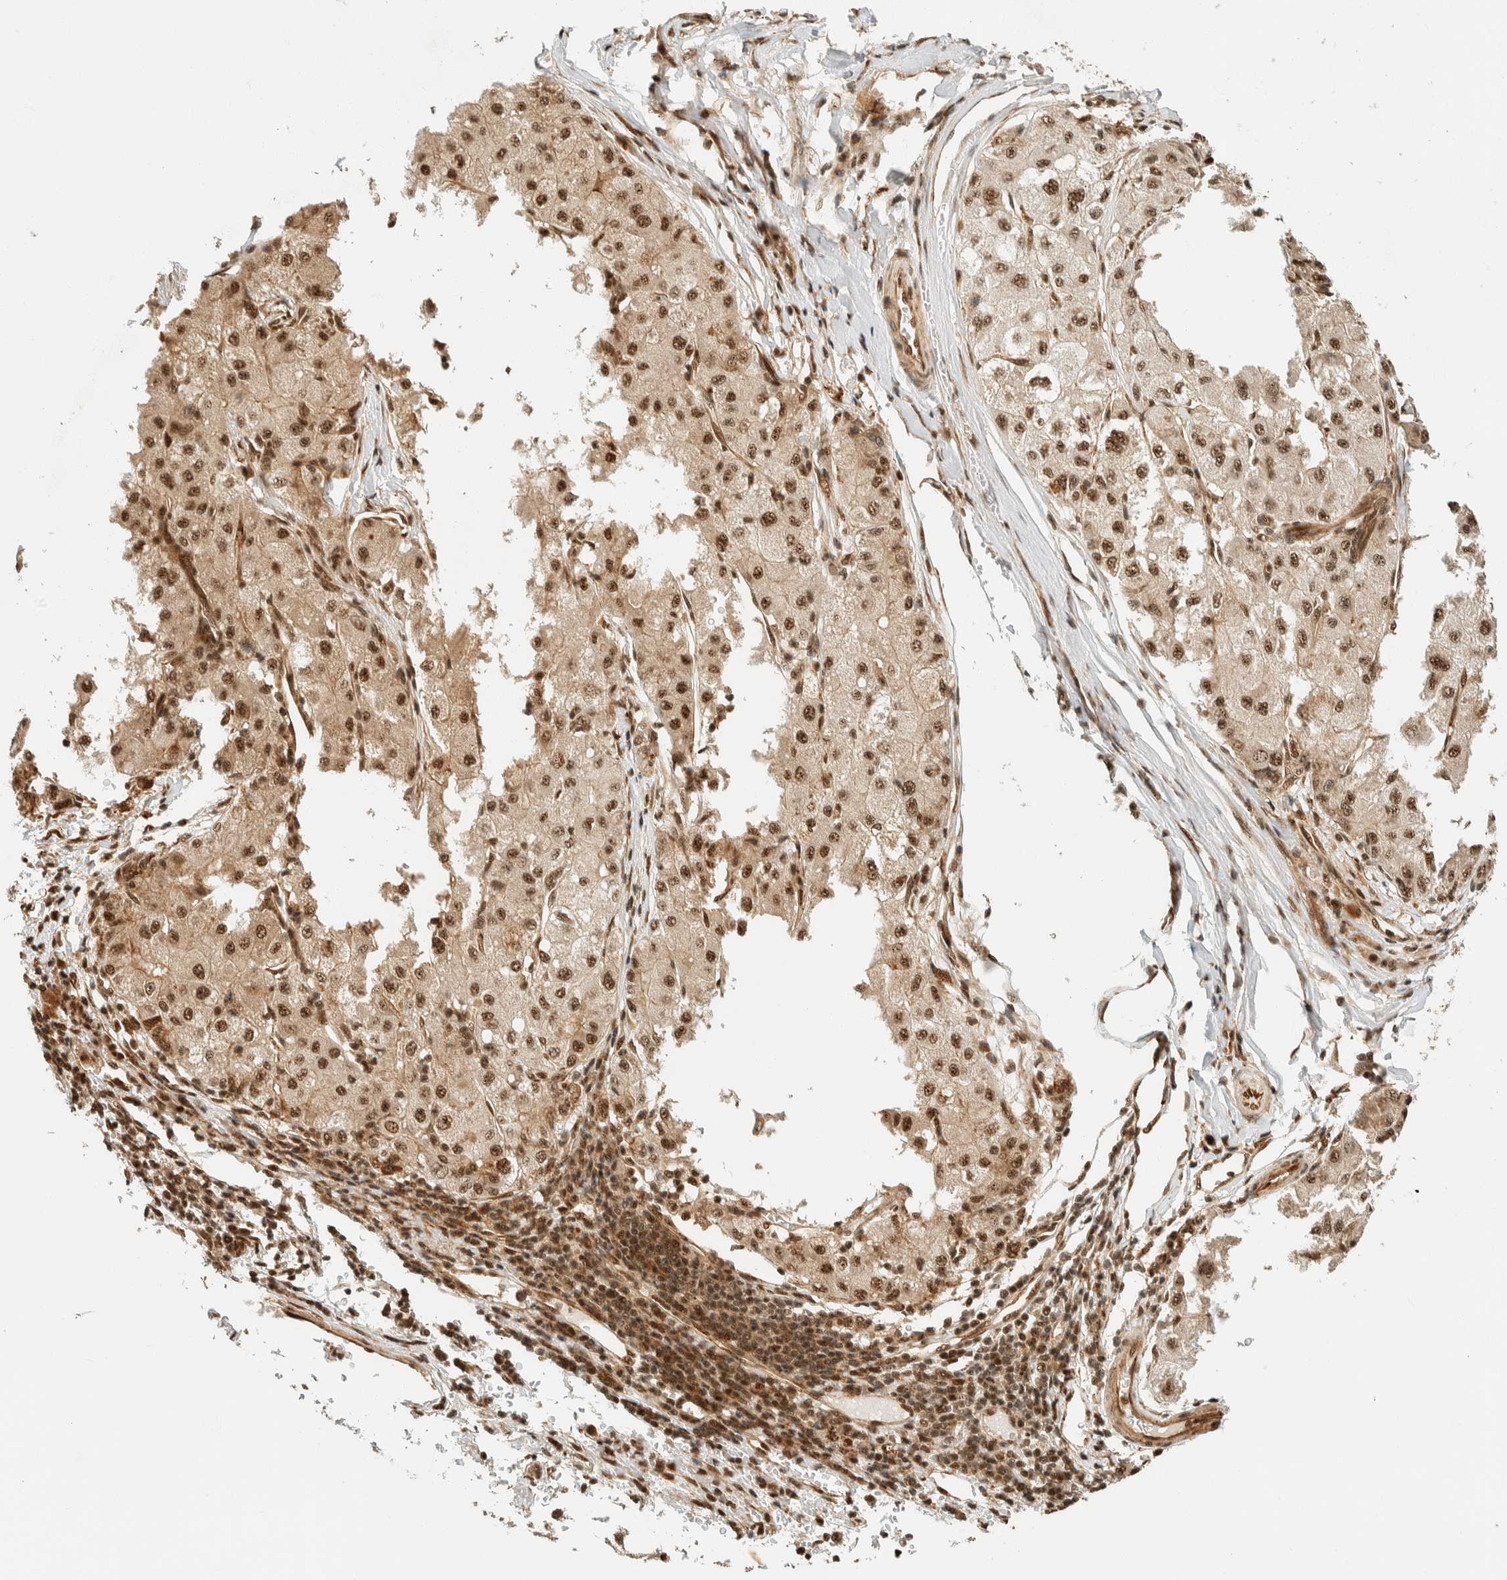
{"staining": {"intensity": "moderate", "quantity": ">75%", "location": "nuclear"}, "tissue": "liver cancer", "cell_type": "Tumor cells", "image_type": "cancer", "snomed": [{"axis": "morphology", "description": "Carcinoma, Hepatocellular, NOS"}, {"axis": "topography", "description": "Liver"}], "caption": "Liver cancer (hepatocellular carcinoma) stained for a protein (brown) exhibits moderate nuclear positive expression in about >75% of tumor cells.", "gene": "SIK1", "patient": {"sex": "male", "age": 80}}